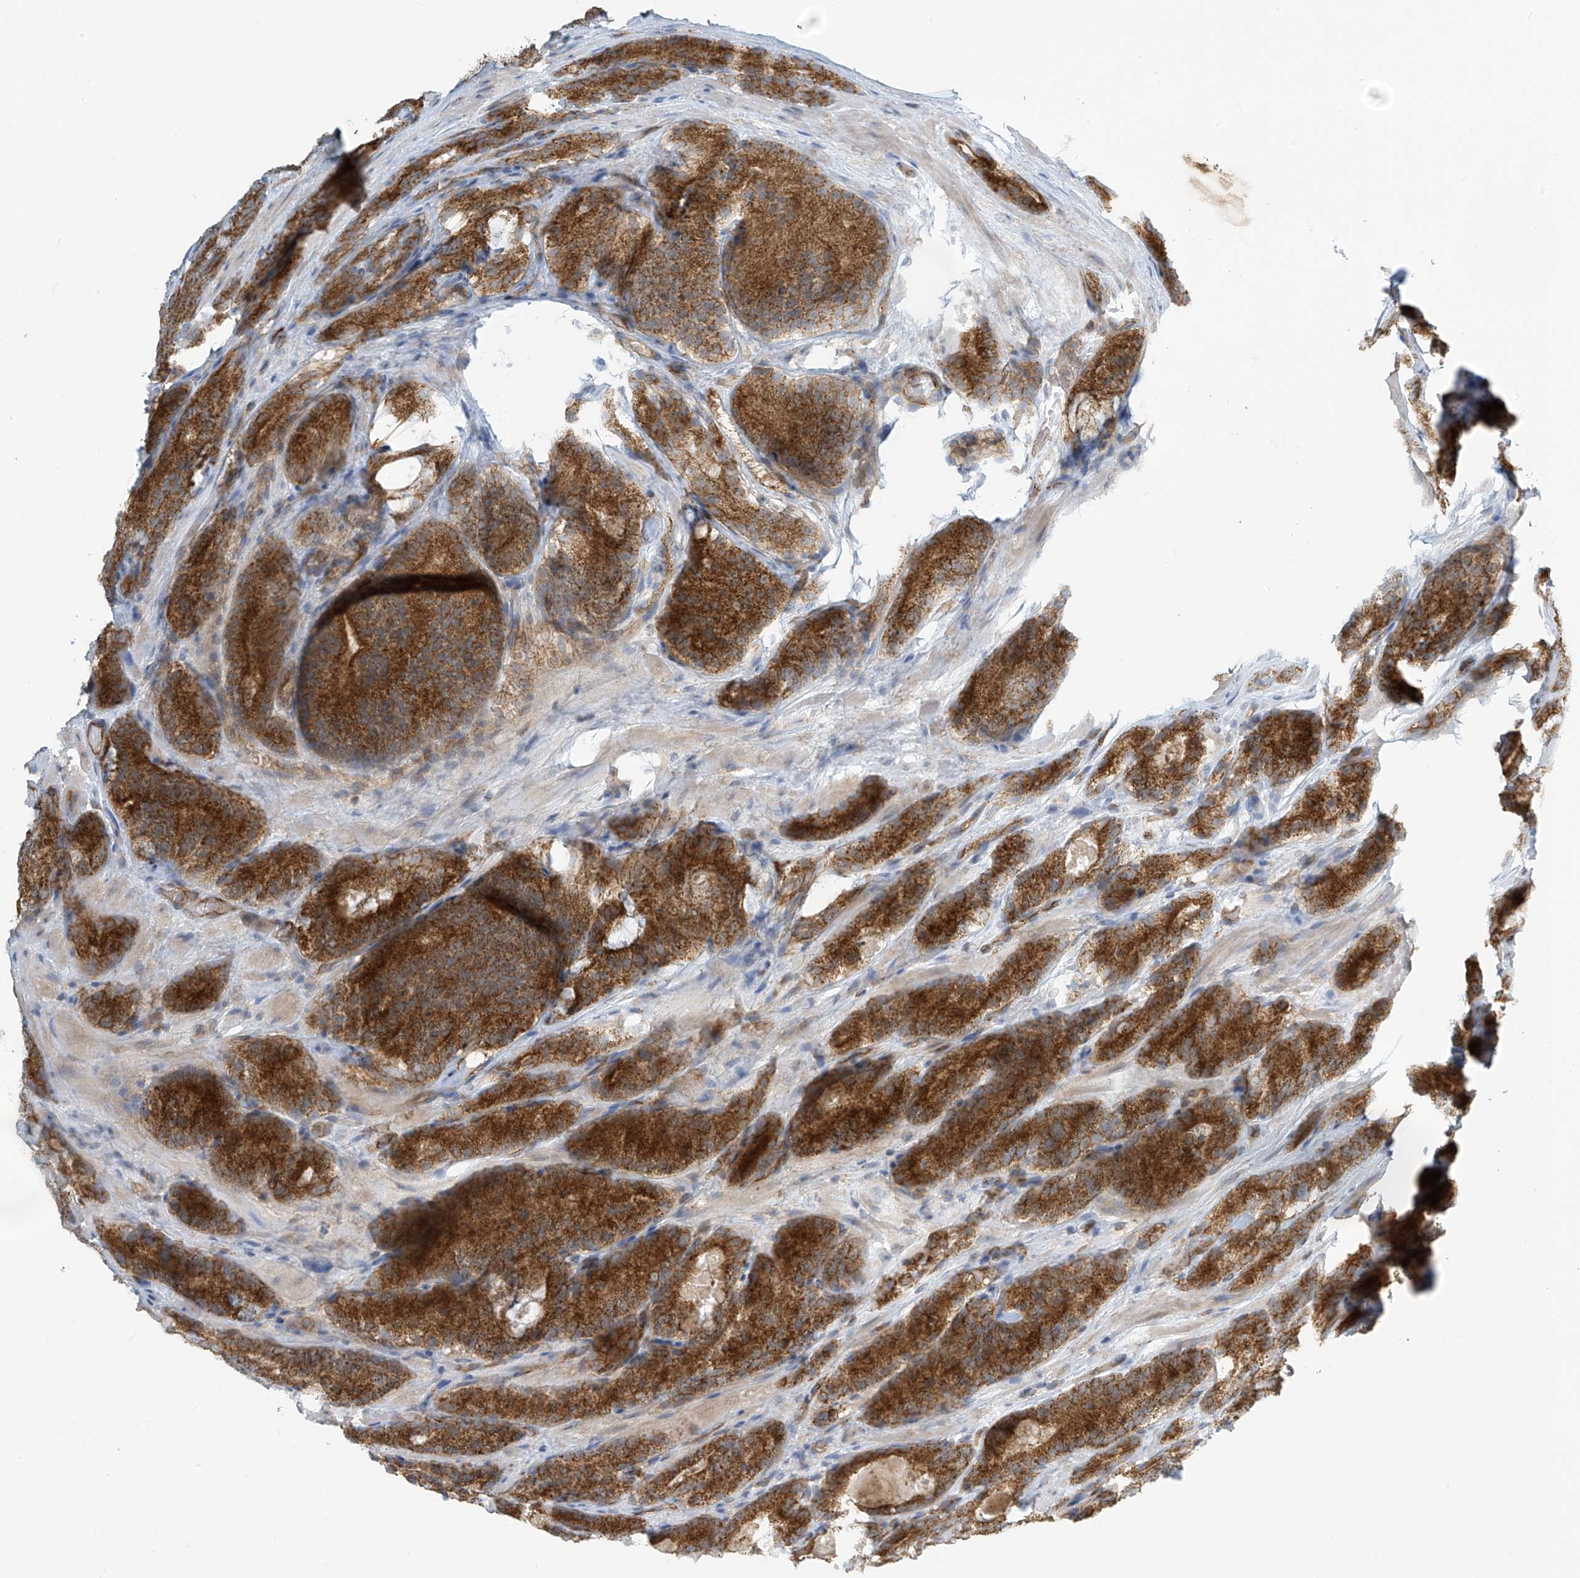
{"staining": {"intensity": "strong", "quantity": ">75%", "location": "cytoplasmic/membranous"}, "tissue": "prostate cancer", "cell_type": "Tumor cells", "image_type": "cancer", "snomed": [{"axis": "morphology", "description": "Adenocarcinoma, High grade"}, {"axis": "topography", "description": "Prostate"}], "caption": "Prostate cancer (high-grade adenocarcinoma) stained for a protein (brown) exhibits strong cytoplasmic/membranous positive expression in approximately >75% of tumor cells.", "gene": "METTL6", "patient": {"sex": "male", "age": 57}}